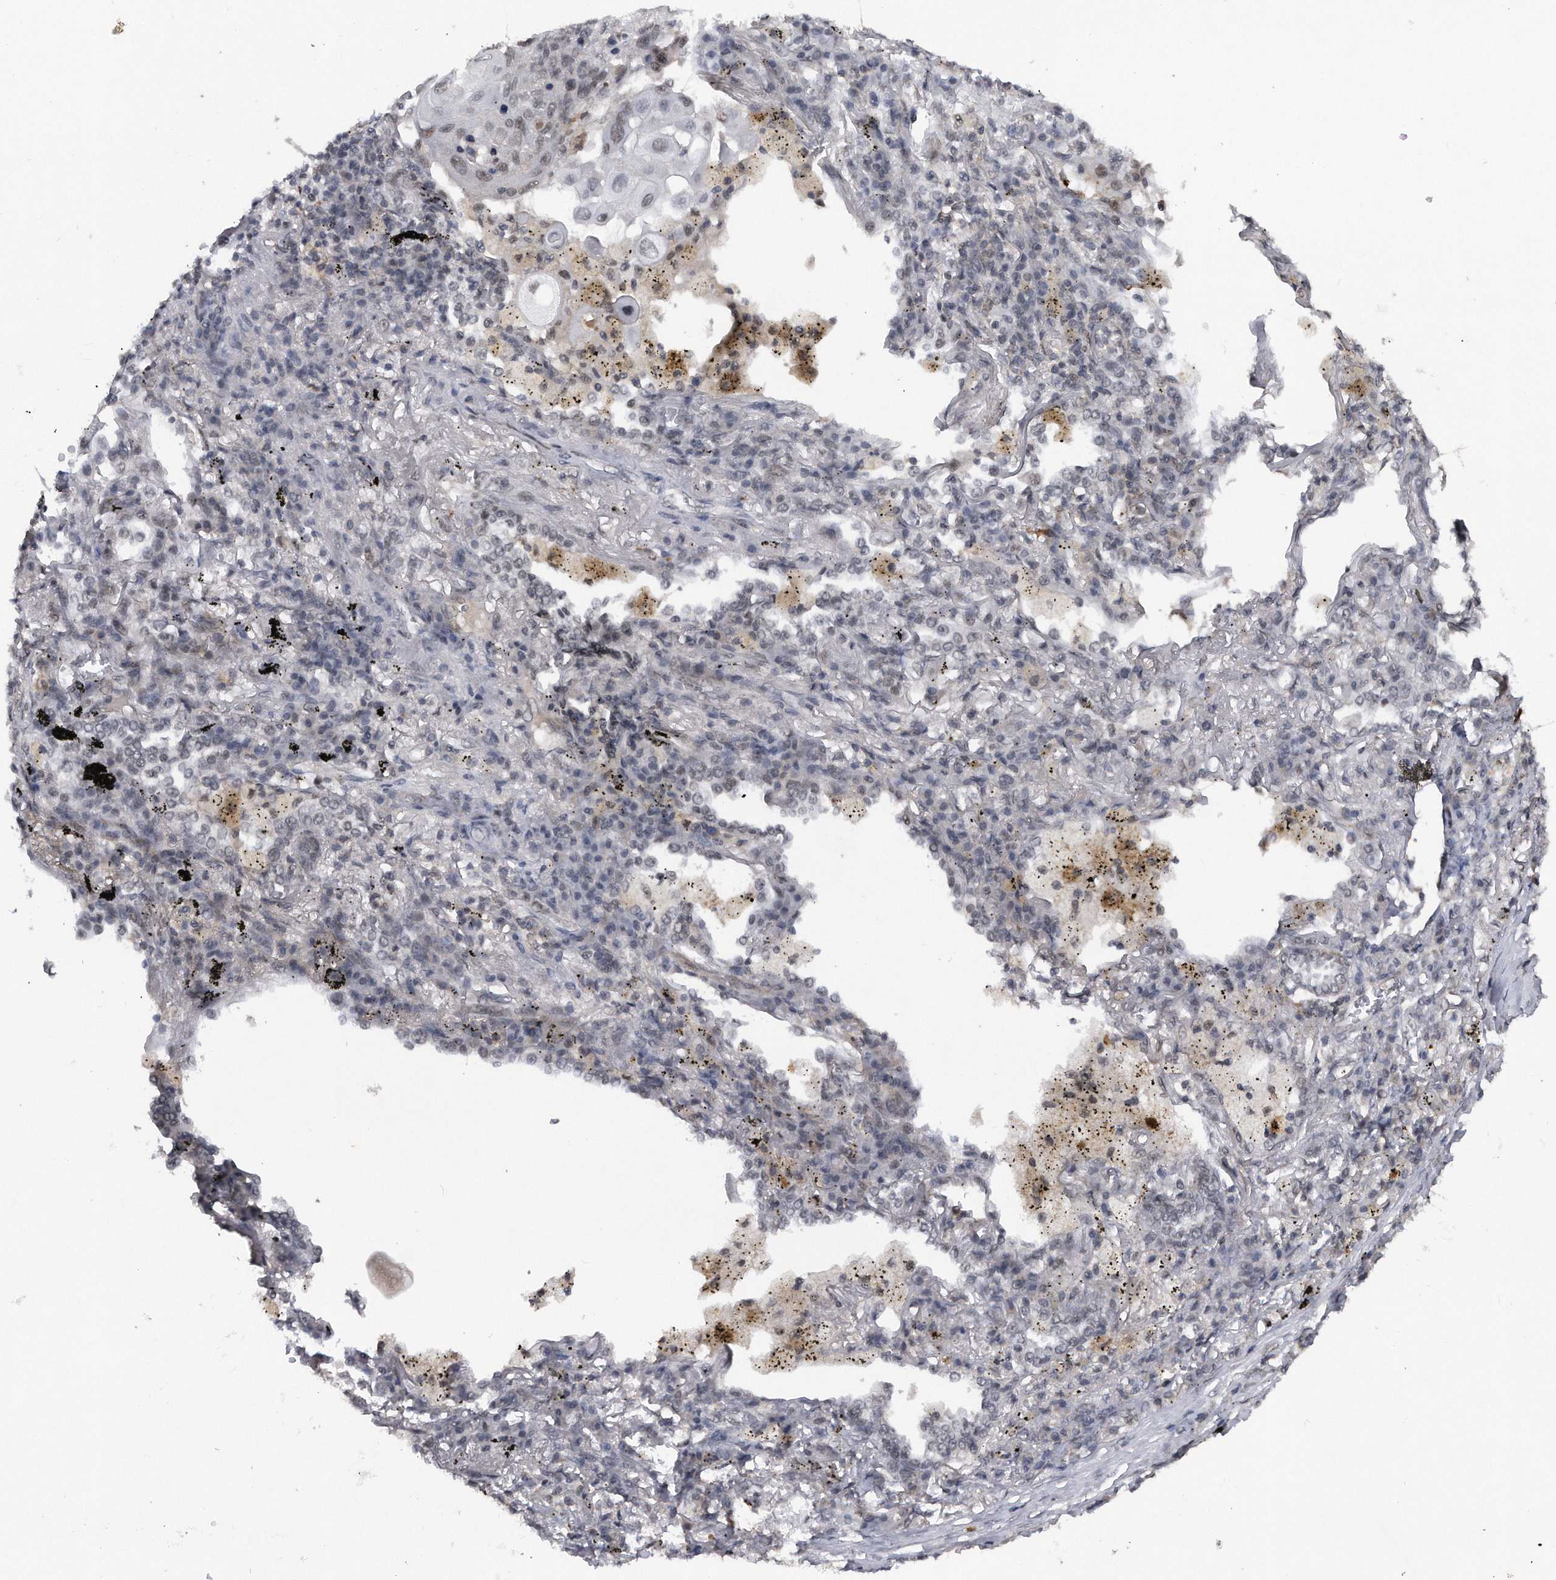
{"staining": {"intensity": "weak", "quantity": "<25%", "location": "nuclear"}, "tissue": "lung cancer", "cell_type": "Tumor cells", "image_type": "cancer", "snomed": [{"axis": "morphology", "description": "Squamous cell carcinoma, NOS"}, {"axis": "topography", "description": "Lung"}], "caption": "DAB (3,3'-diaminobenzidine) immunohistochemical staining of squamous cell carcinoma (lung) exhibits no significant positivity in tumor cells. (Brightfield microscopy of DAB (3,3'-diaminobenzidine) IHC at high magnification).", "gene": "VIRMA", "patient": {"sex": "female", "age": 63}}